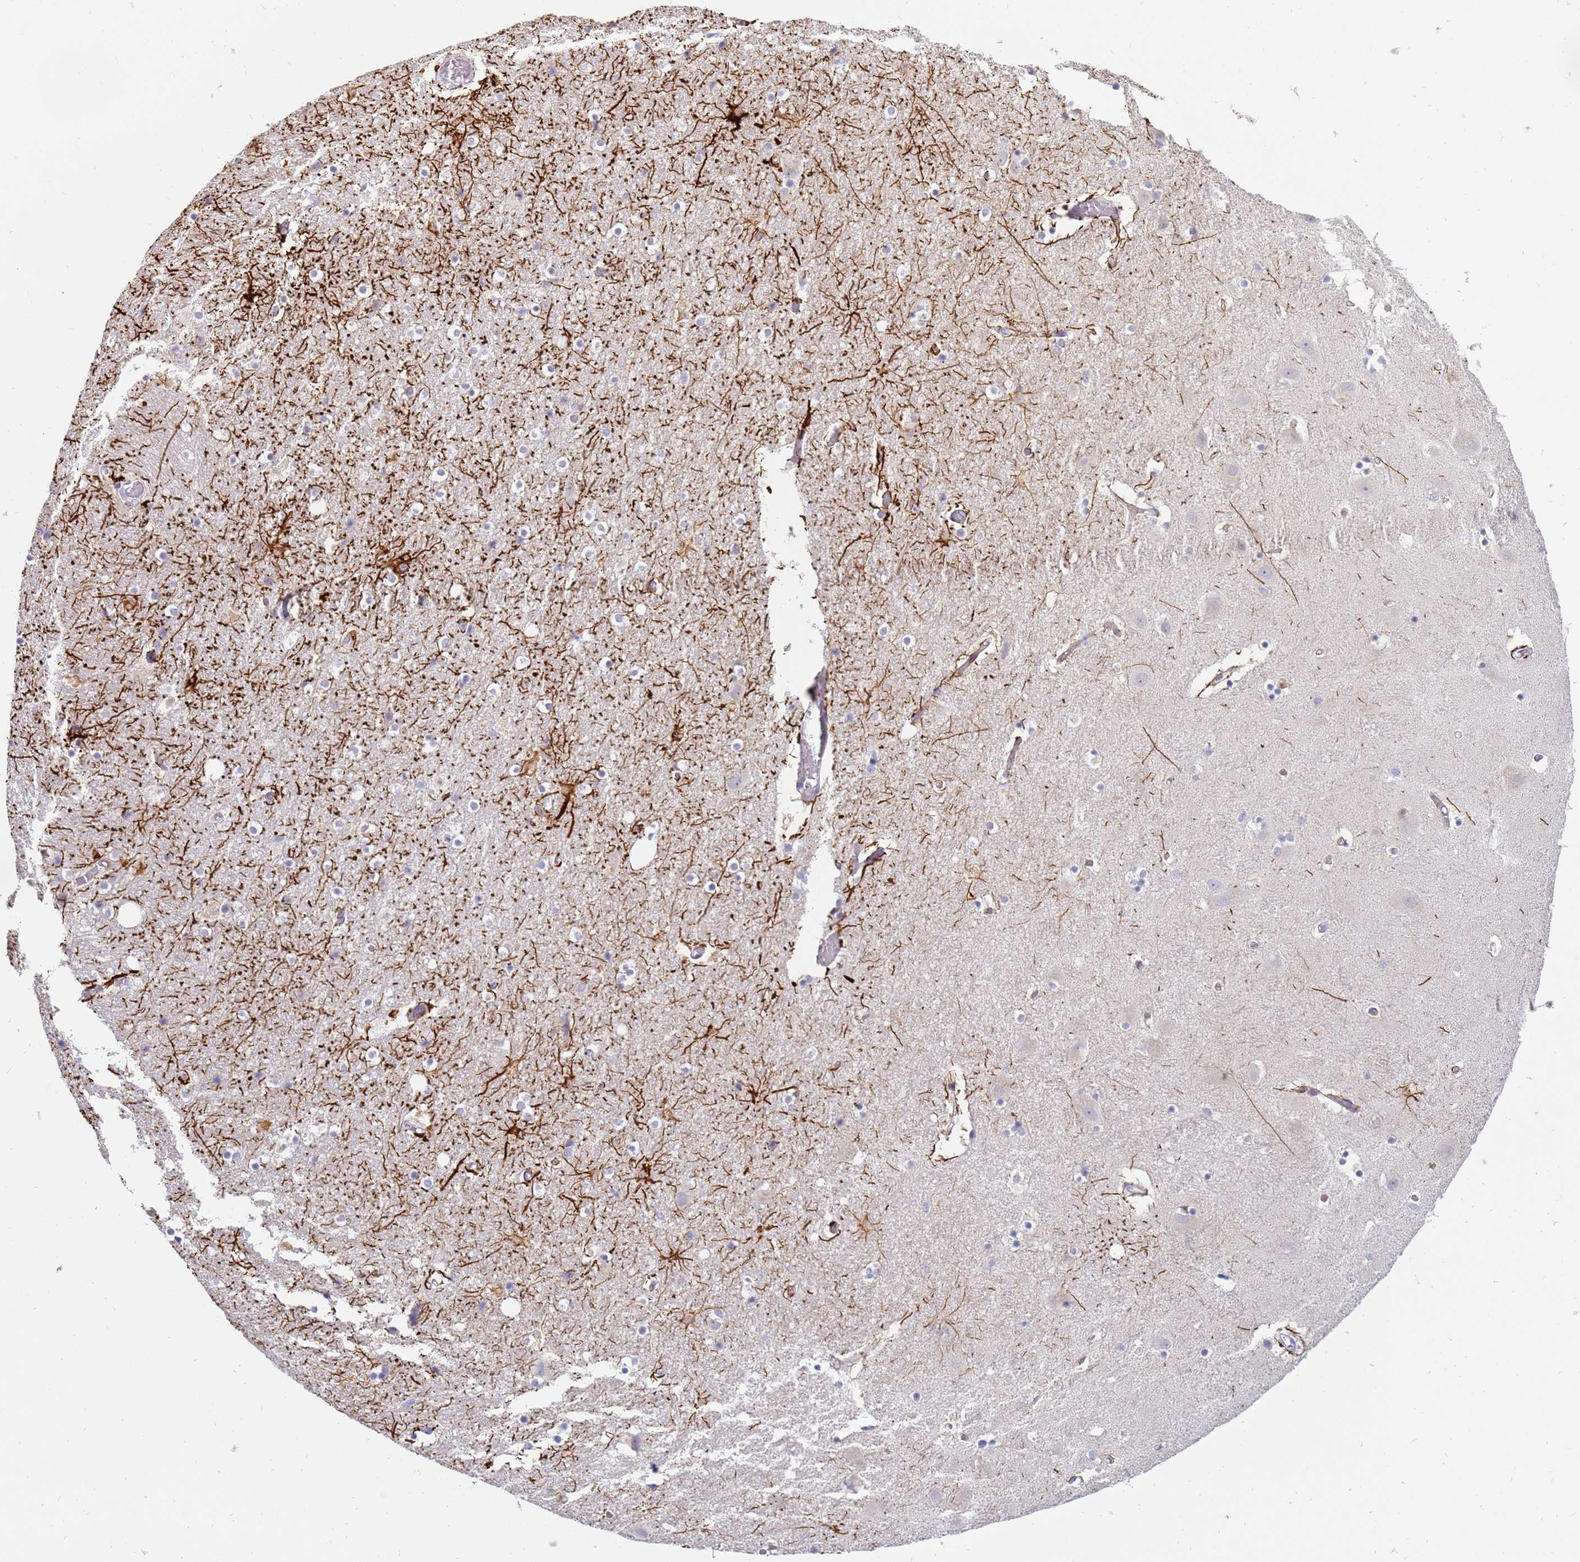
{"staining": {"intensity": "strong", "quantity": "<25%", "location": "cytoplasmic/membranous"}, "tissue": "hippocampus", "cell_type": "Glial cells", "image_type": "normal", "snomed": [{"axis": "morphology", "description": "Normal tissue, NOS"}, {"axis": "topography", "description": "Hippocampus"}], "caption": "Immunohistochemical staining of normal human hippocampus reveals <25% levels of strong cytoplasmic/membranous protein staining in about <25% of glial cells.", "gene": "STK25", "patient": {"sex": "female", "age": 52}}